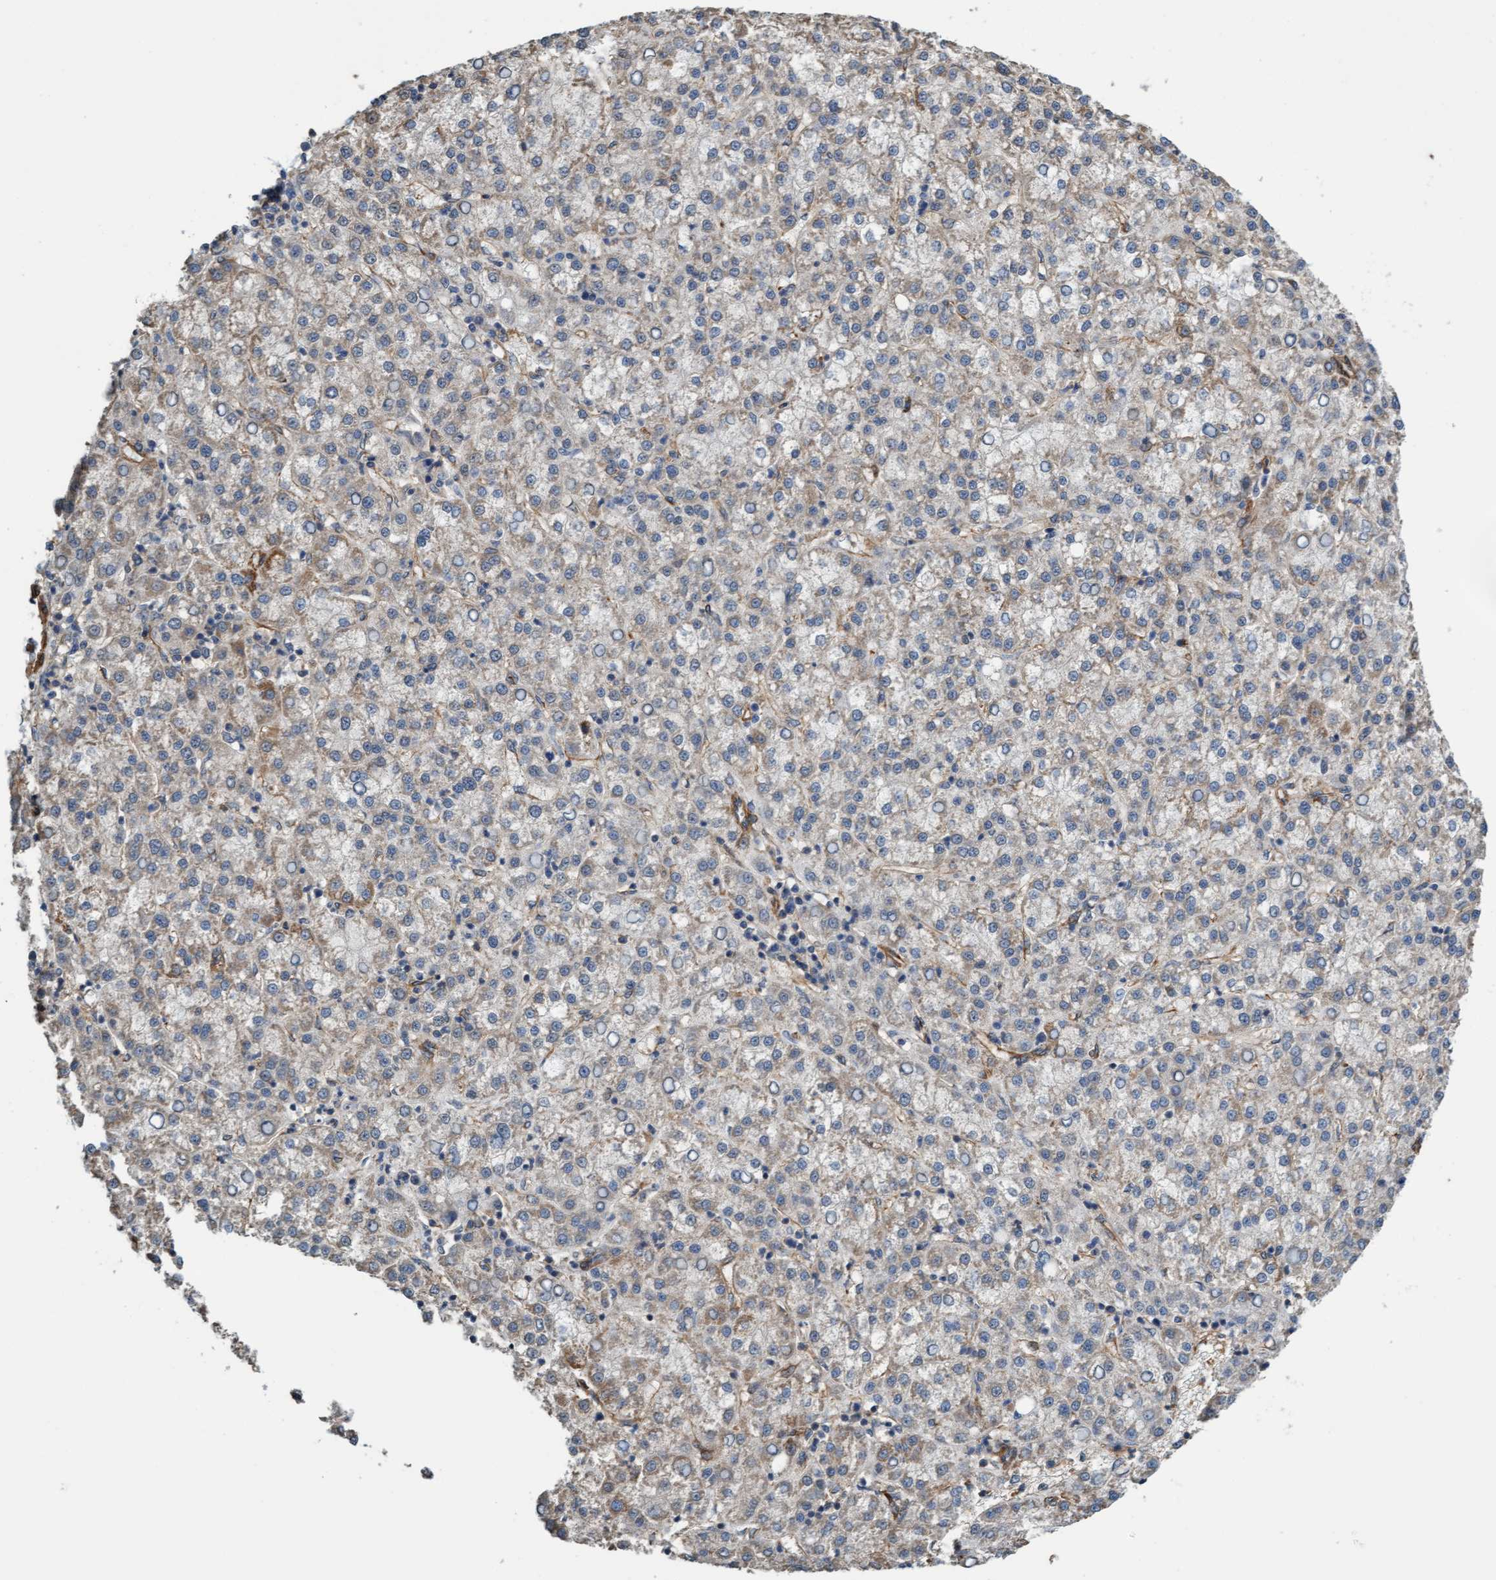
{"staining": {"intensity": "weak", "quantity": "<25%", "location": "cytoplasmic/membranous"}, "tissue": "liver cancer", "cell_type": "Tumor cells", "image_type": "cancer", "snomed": [{"axis": "morphology", "description": "Carcinoma, Hepatocellular, NOS"}, {"axis": "topography", "description": "Liver"}], "caption": "A histopathology image of human liver cancer is negative for staining in tumor cells.", "gene": "FMNL3", "patient": {"sex": "female", "age": 58}}